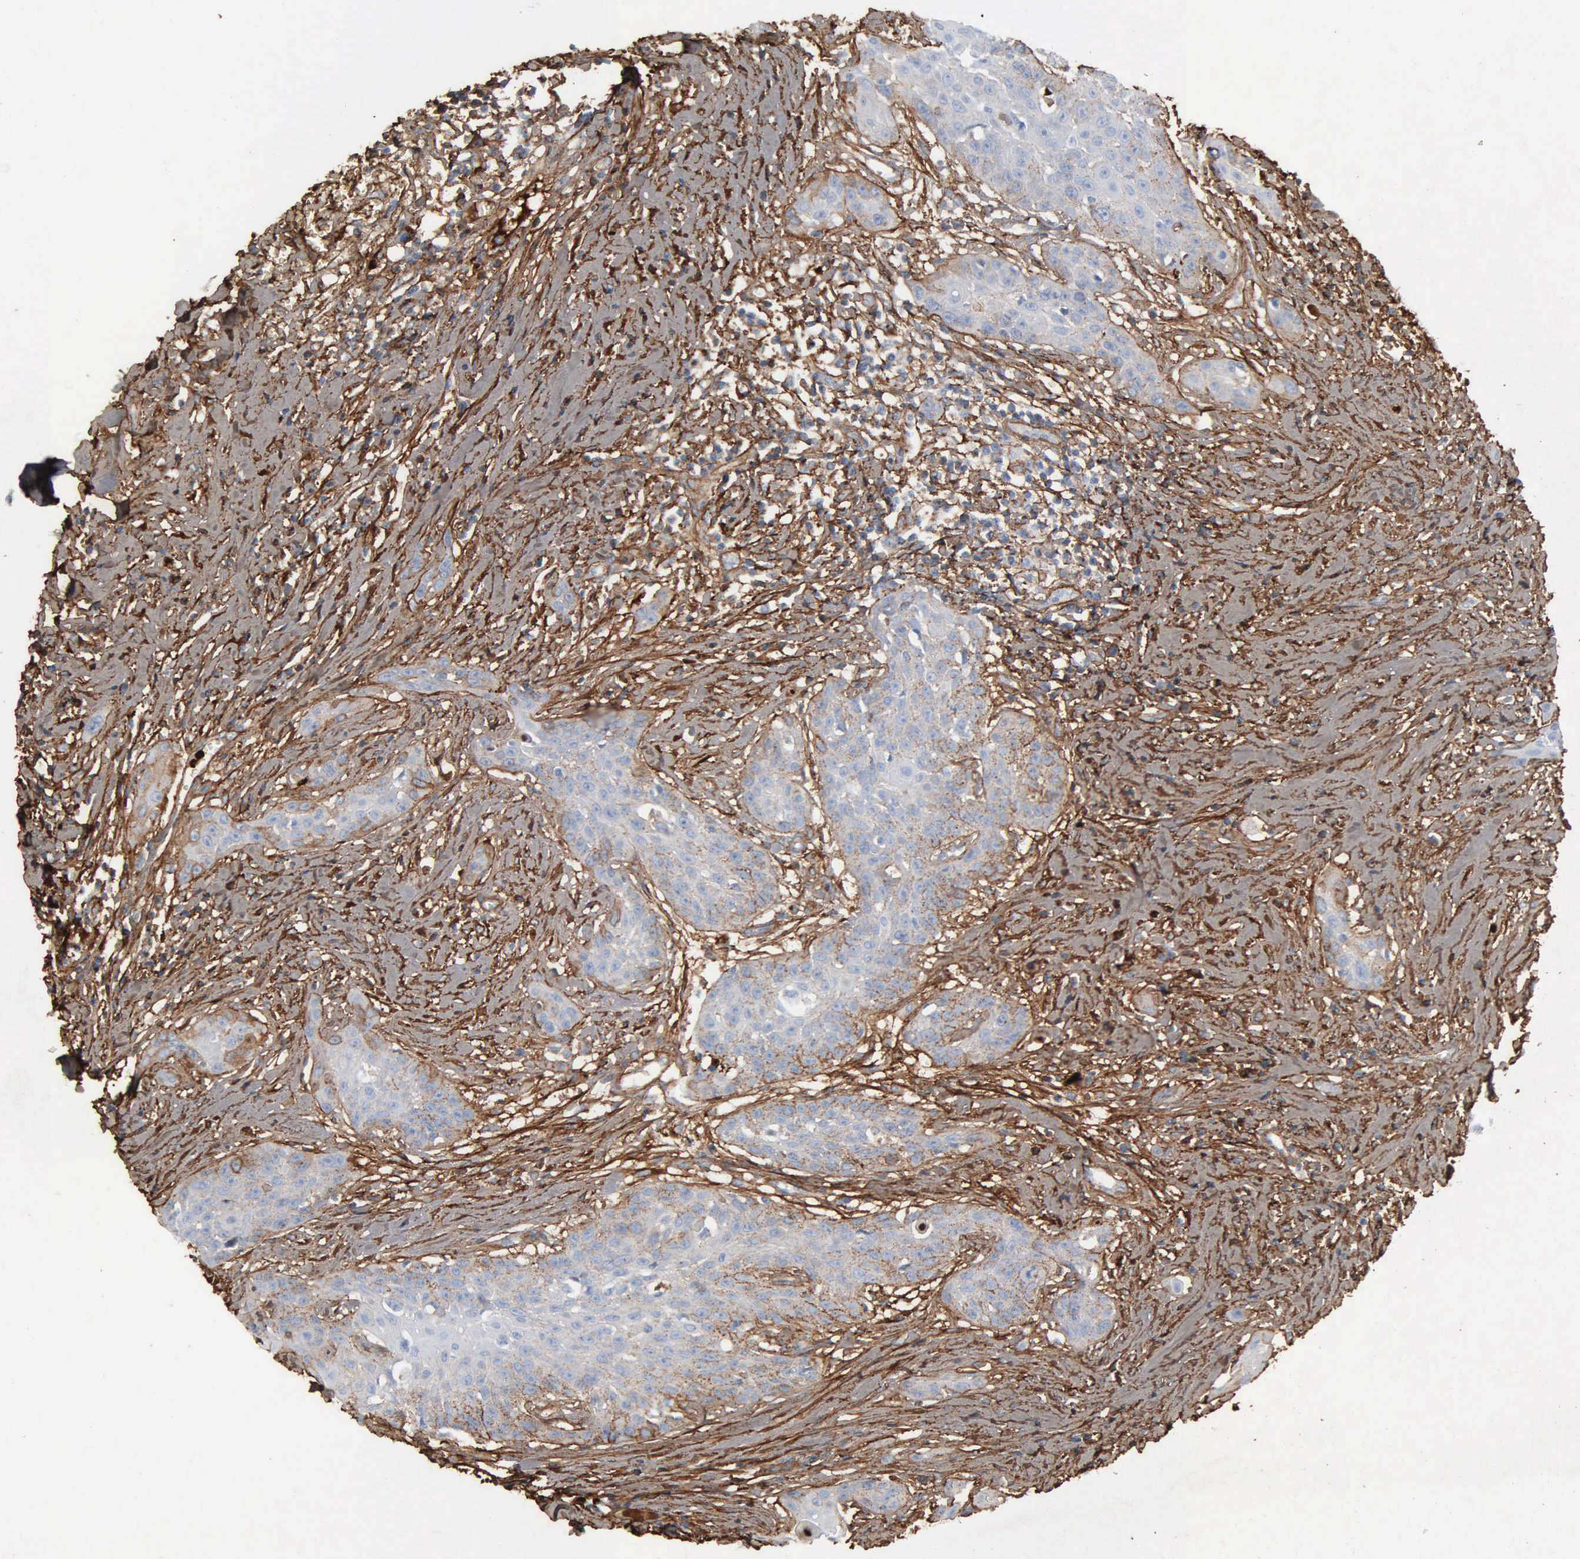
{"staining": {"intensity": "weak", "quantity": ">75%", "location": "cytoplasmic/membranous"}, "tissue": "head and neck cancer", "cell_type": "Tumor cells", "image_type": "cancer", "snomed": [{"axis": "morphology", "description": "Squamous cell carcinoma, NOS"}, {"axis": "morphology", "description": "Squamous cell carcinoma, metastatic, NOS"}, {"axis": "topography", "description": "Lymph node"}, {"axis": "topography", "description": "Salivary gland"}, {"axis": "topography", "description": "Head-Neck"}], "caption": "Immunohistochemical staining of head and neck cancer (metastatic squamous cell carcinoma) exhibits weak cytoplasmic/membranous protein expression in approximately >75% of tumor cells.", "gene": "FN1", "patient": {"sex": "female", "age": 74}}